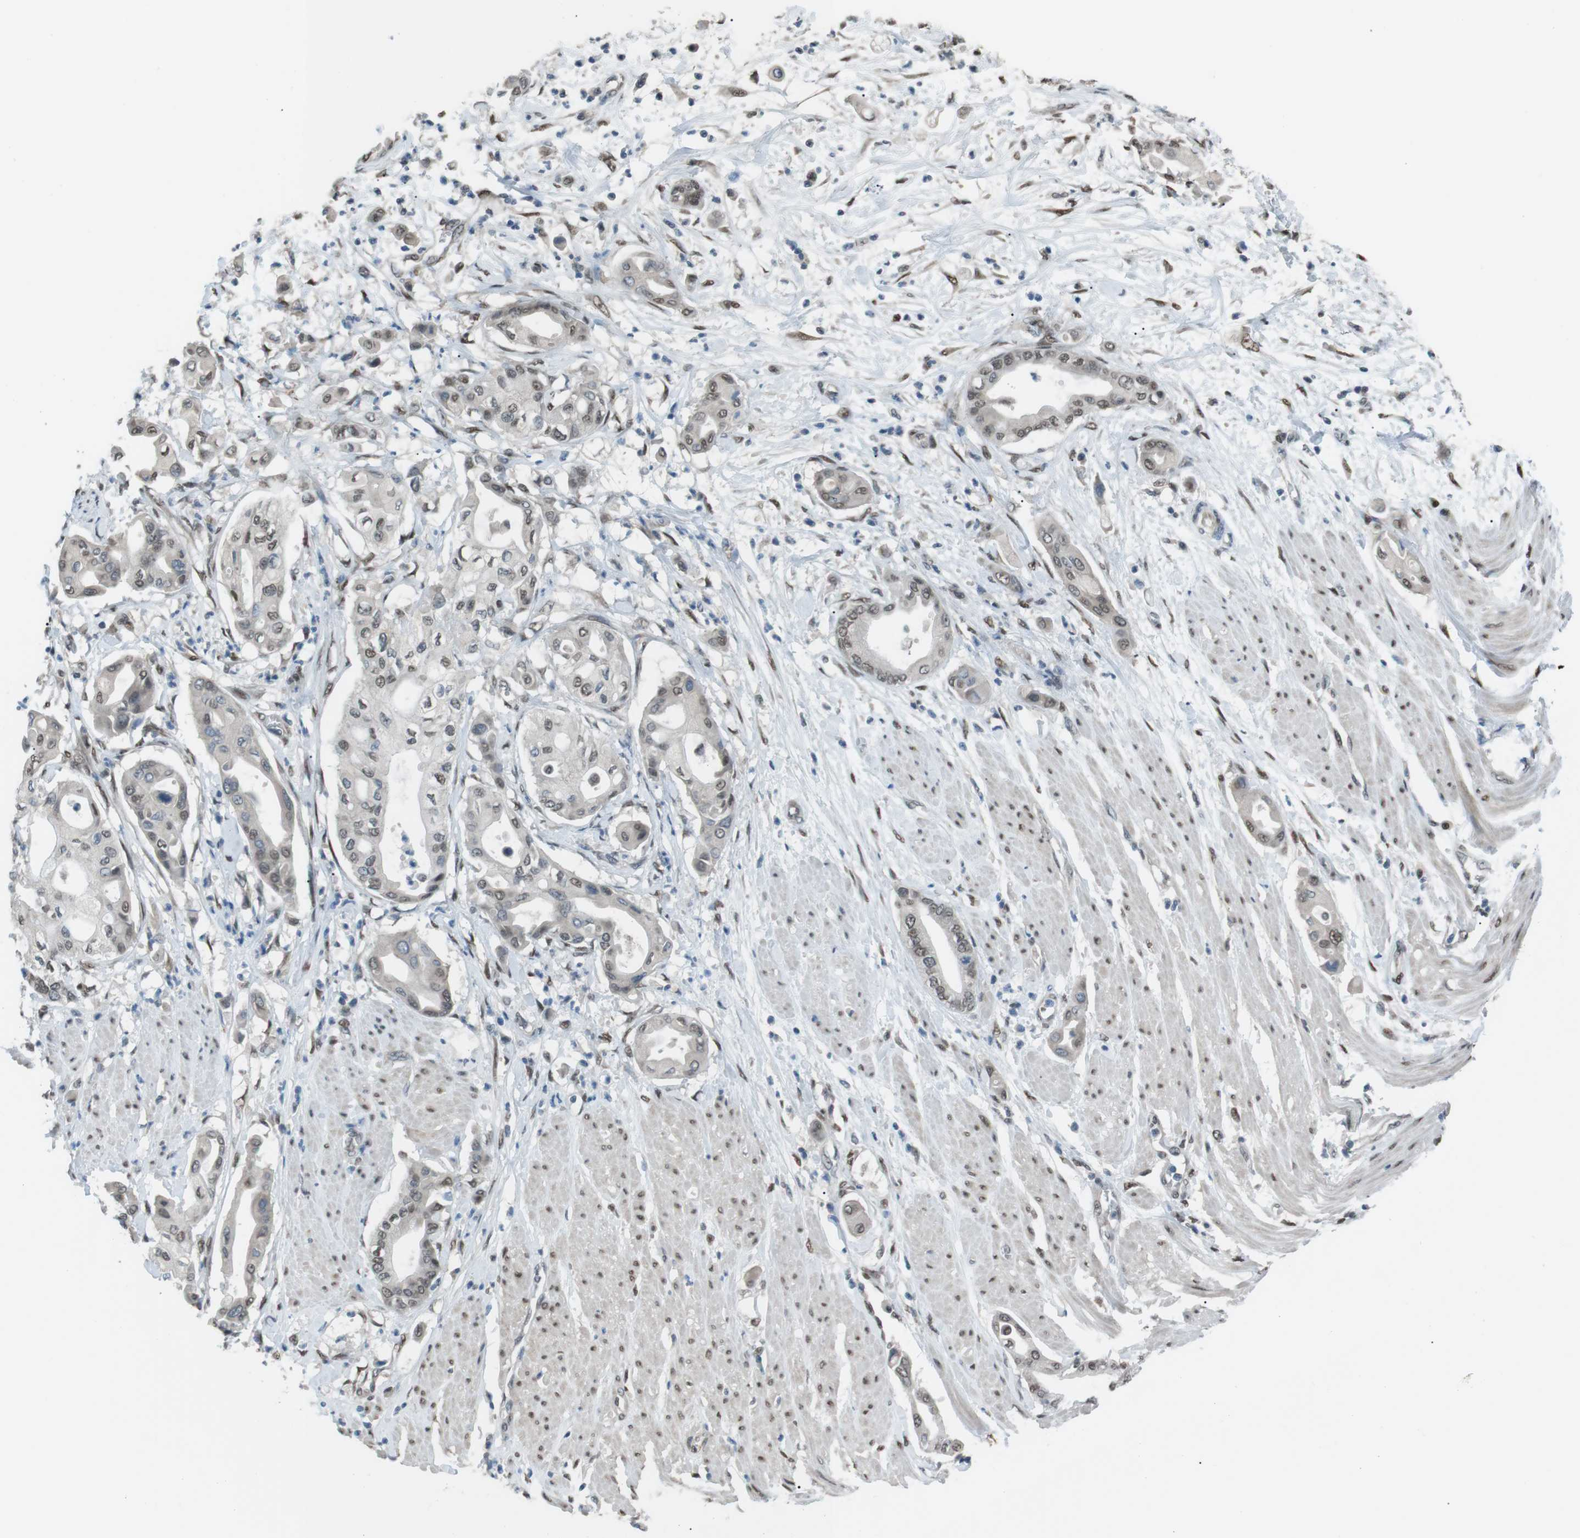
{"staining": {"intensity": "weak", "quantity": ">75%", "location": "nuclear"}, "tissue": "pancreatic cancer", "cell_type": "Tumor cells", "image_type": "cancer", "snomed": [{"axis": "morphology", "description": "Adenocarcinoma, NOS"}, {"axis": "morphology", "description": "Adenocarcinoma, metastatic, NOS"}, {"axis": "topography", "description": "Lymph node"}, {"axis": "topography", "description": "Pancreas"}, {"axis": "topography", "description": "Duodenum"}], "caption": "Immunohistochemical staining of human pancreatic metastatic adenocarcinoma displays low levels of weak nuclear positivity in about >75% of tumor cells. (DAB (3,3'-diaminobenzidine) IHC, brown staining for protein, blue staining for nuclei).", "gene": "SRPK2", "patient": {"sex": "female", "age": 64}}